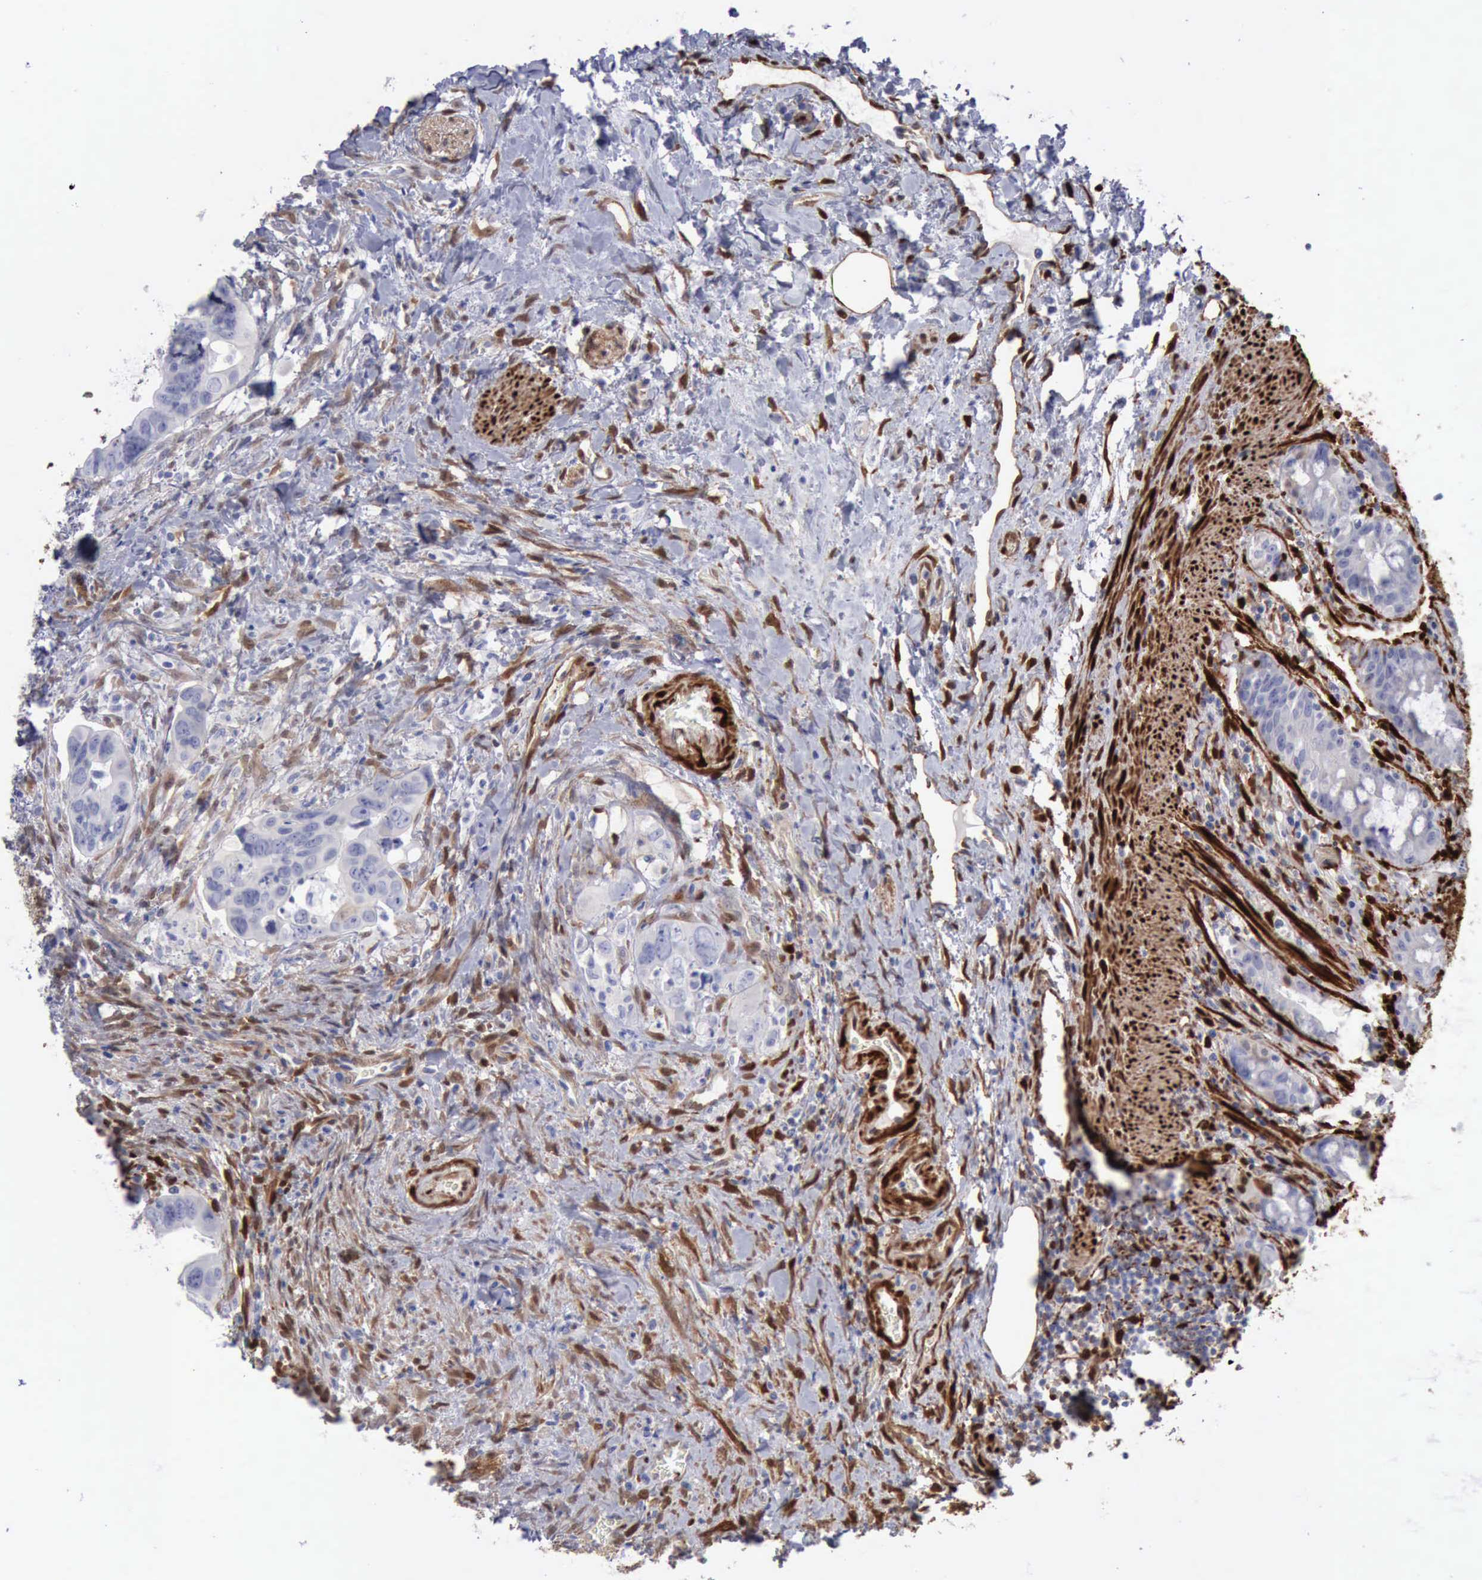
{"staining": {"intensity": "negative", "quantity": "none", "location": "none"}, "tissue": "colorectal cancer", "cell_type": "Tumor cells", "image_type": "cancer", "snomed": [{"axis": "morphology", "description": "Adenocarcinoma, NOS"}, {"axis": "topography", "description": "Rectum"}], "caption": "This is a image of immunohistochemistry (IHC) staining of colorectal cancer (adenocarcinoma), which shows no positivity in tumor cells.", "gene": "FHL1", "patient": {"sex": "male", "age": 53}}